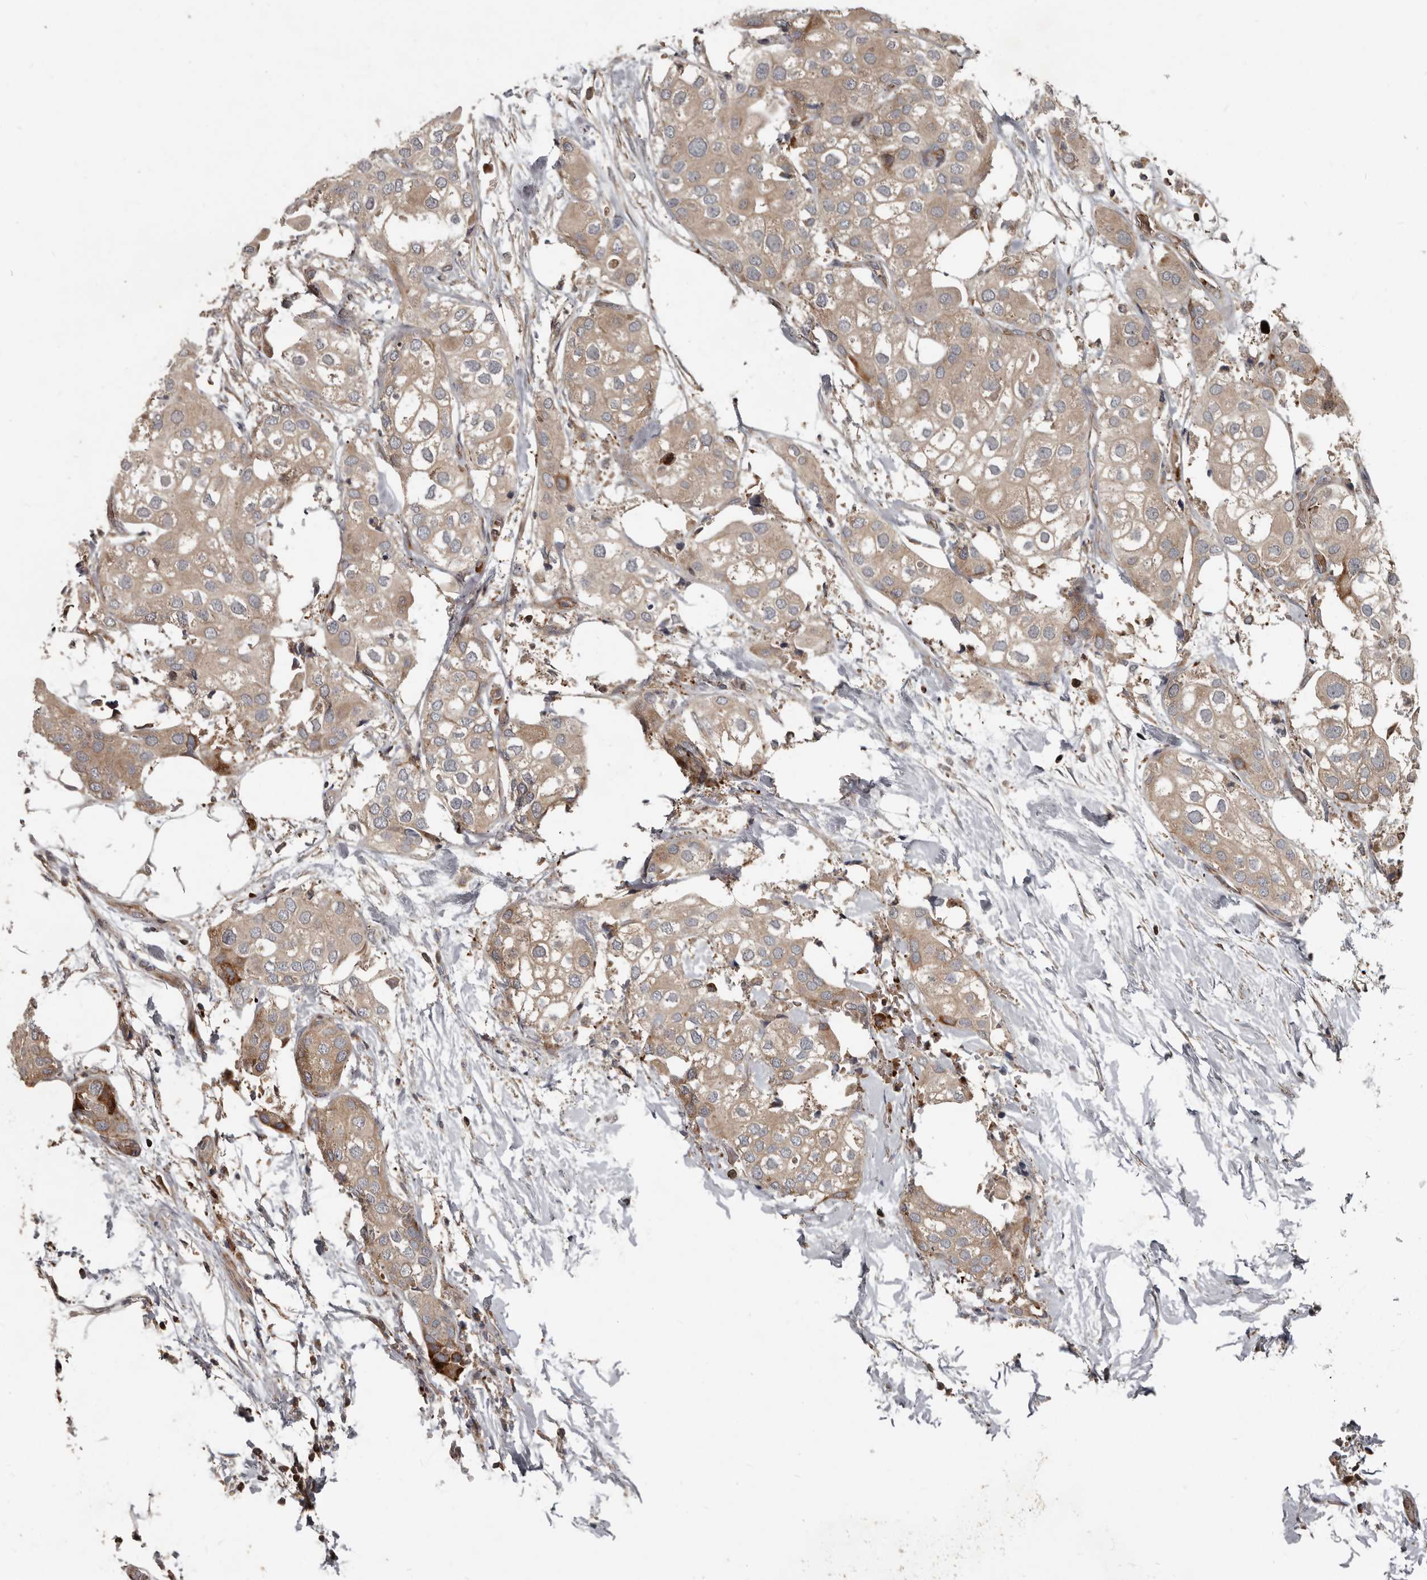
{"staining": {"intensity": "weak", "quantity": ">75%", "location": "cytoplasmic/membranous"}, "tissue": "urothelial cancer", "cell_type": "Tumor cells", "image_type": "cancer", "snomed": [{"axis": "morphology", "description": "Urothelial carcinoma, High grade"}, {"axis": "topography", "description": "Urinary bladder"}], "caption": "IHC (DAB) staining of urothelial cancer reveals weak cytoplasmic/membranous protein positivity in about >75% of tumor cells.", "gene": "FBXO31", "patient": {"sex": "male", "age": 64}}